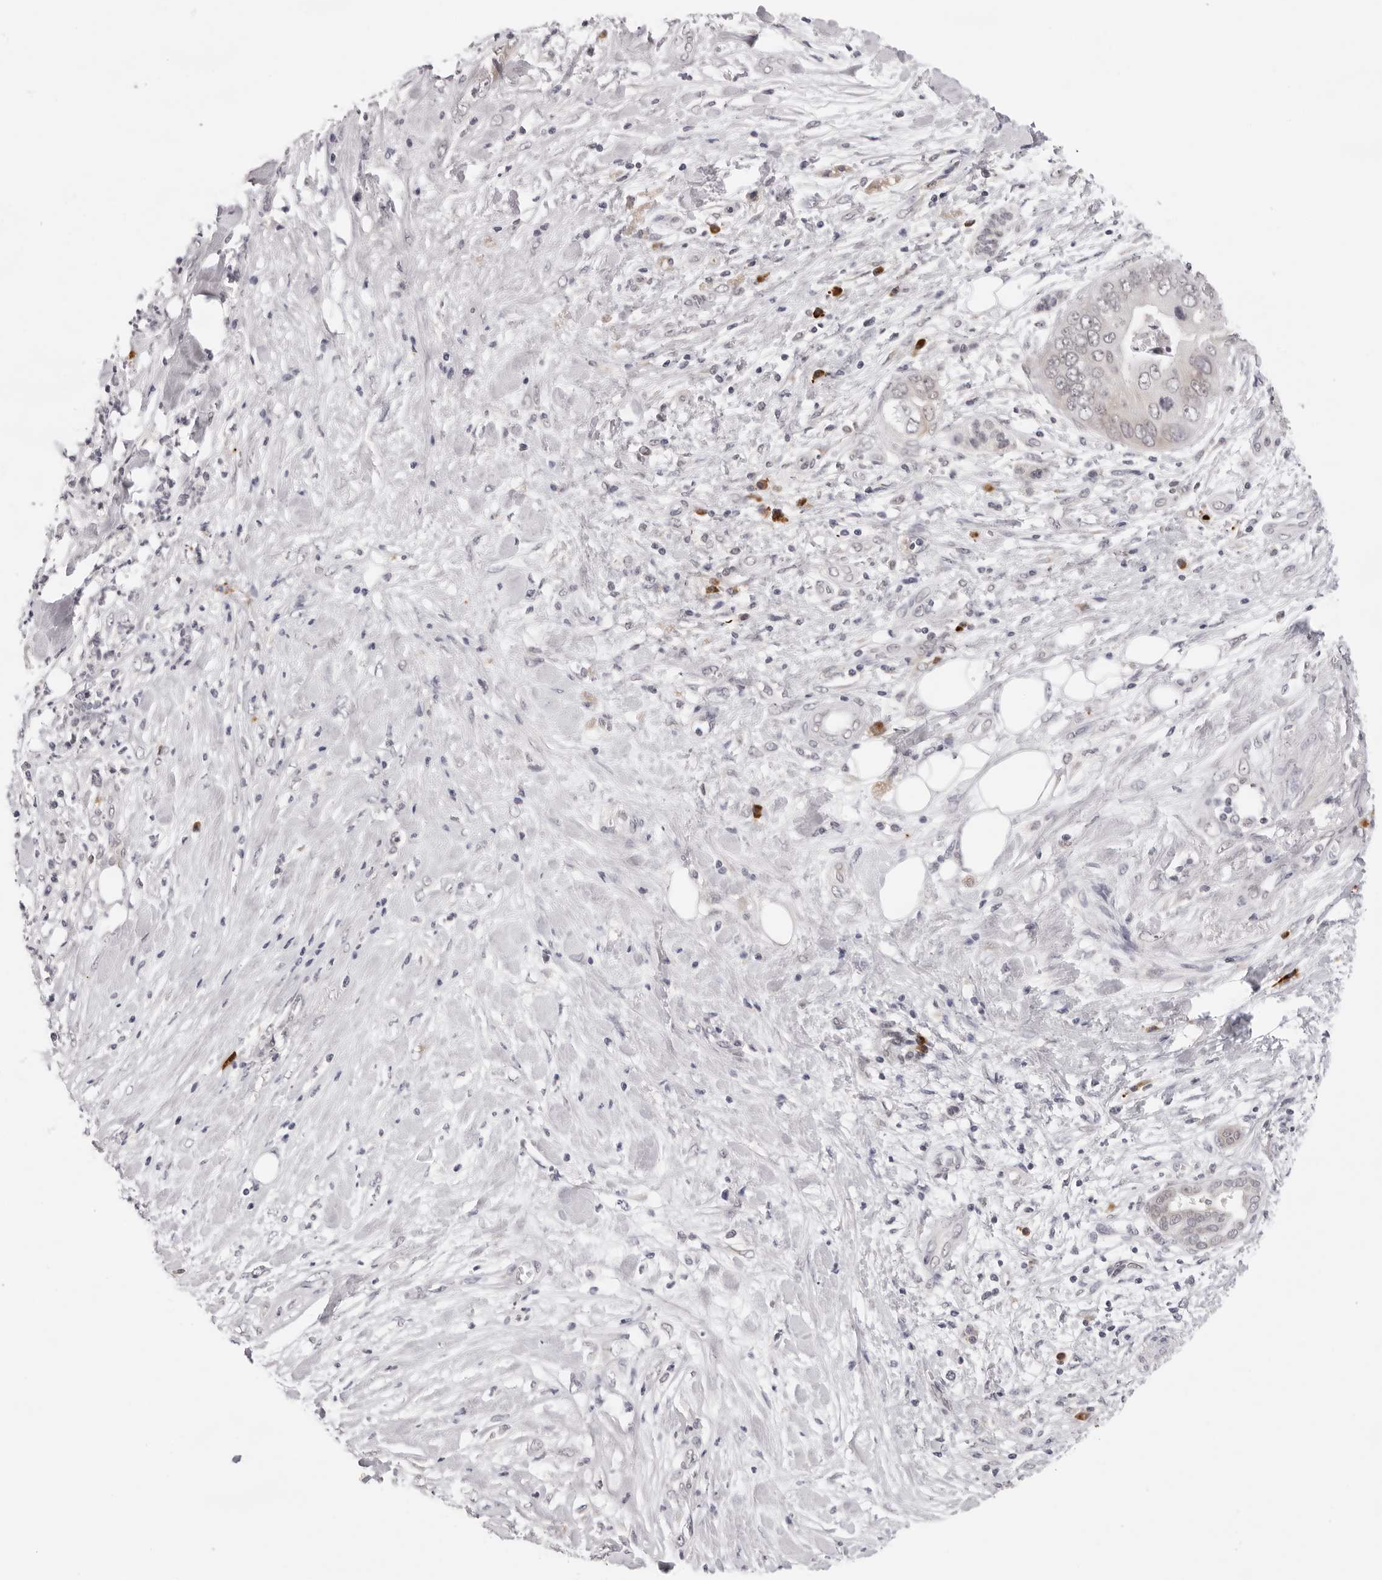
{"staining": {"intensity": "negative", "quantity": "none", "location": "none"}, "tissue": "pancreatic cancer", "cell_type": "Tumor cells", "image_type": "cancer", "snomed": [{"axis": "morphology", "description": "Adenocarcinoma, NOS"}, {"axis": "topography", "description": "Pancreas"}], "caption": "An image of adenocarcinoma (pancreatic) stained for a protein demonstrates no brown staining in tumor cells.", "gene": "IL17RA", "patient": {"sex": "female", "age": 78}}